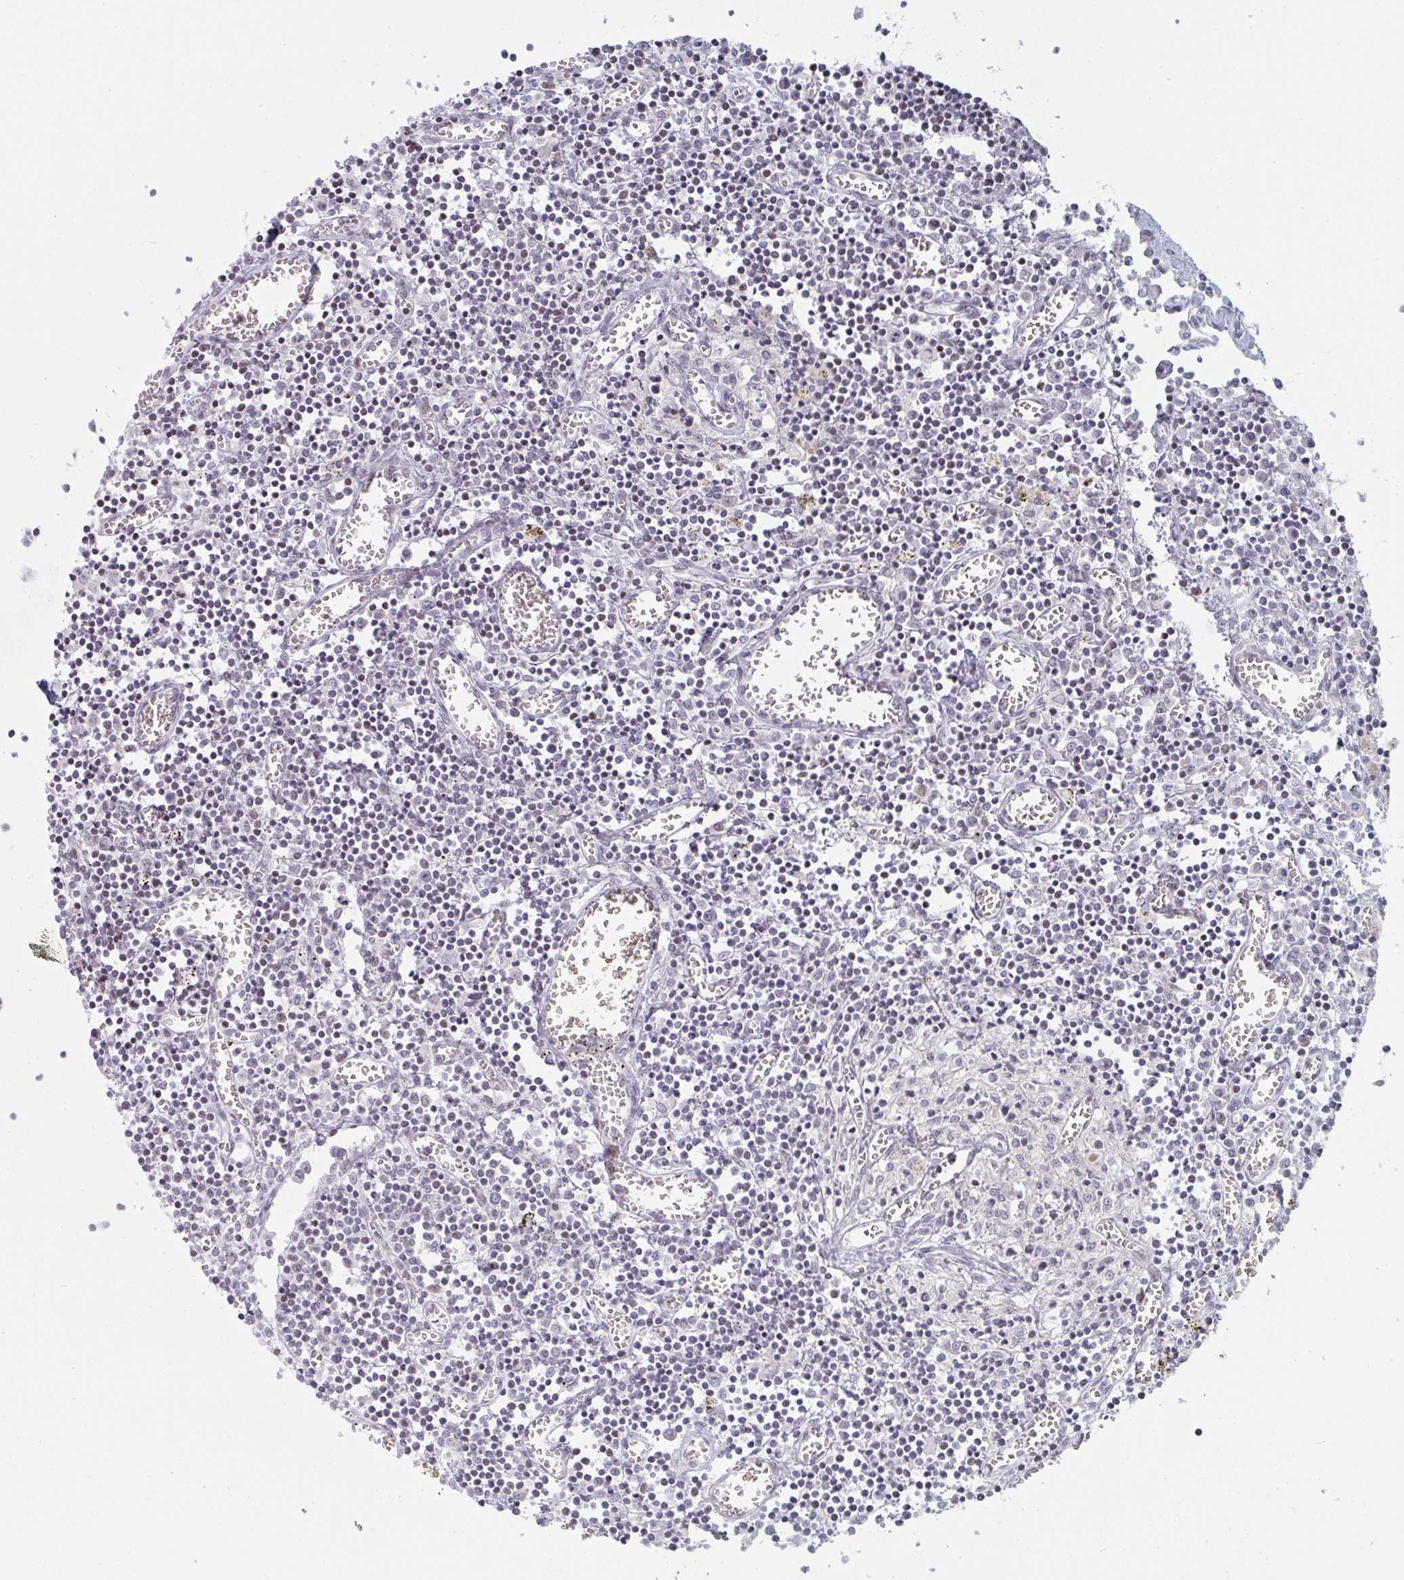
{"staining": {"intensity": "moderate", "quantity": "<25%", "location": "nuclear"}, "tissue": "lymph node", "cell_type": "Germinal center cells", "image_type": "normal", "snomed": [{"axis": "morphology", "description": "Normal tissue, NOS"}, {"axis": "topography", "description": "Lymph node"}], "caption": "IHC (DAB (3,3'-diaminobenzidine)) staining of unremarkable lymph node exhibits moderate nuclear protein positivity in approximately <25% of germinal center cells. (DAB = brown stain, brightfield microscopy at high magnification).", "gene": "POU2AF2", "patient": {"sex": "male", "age": 66}}